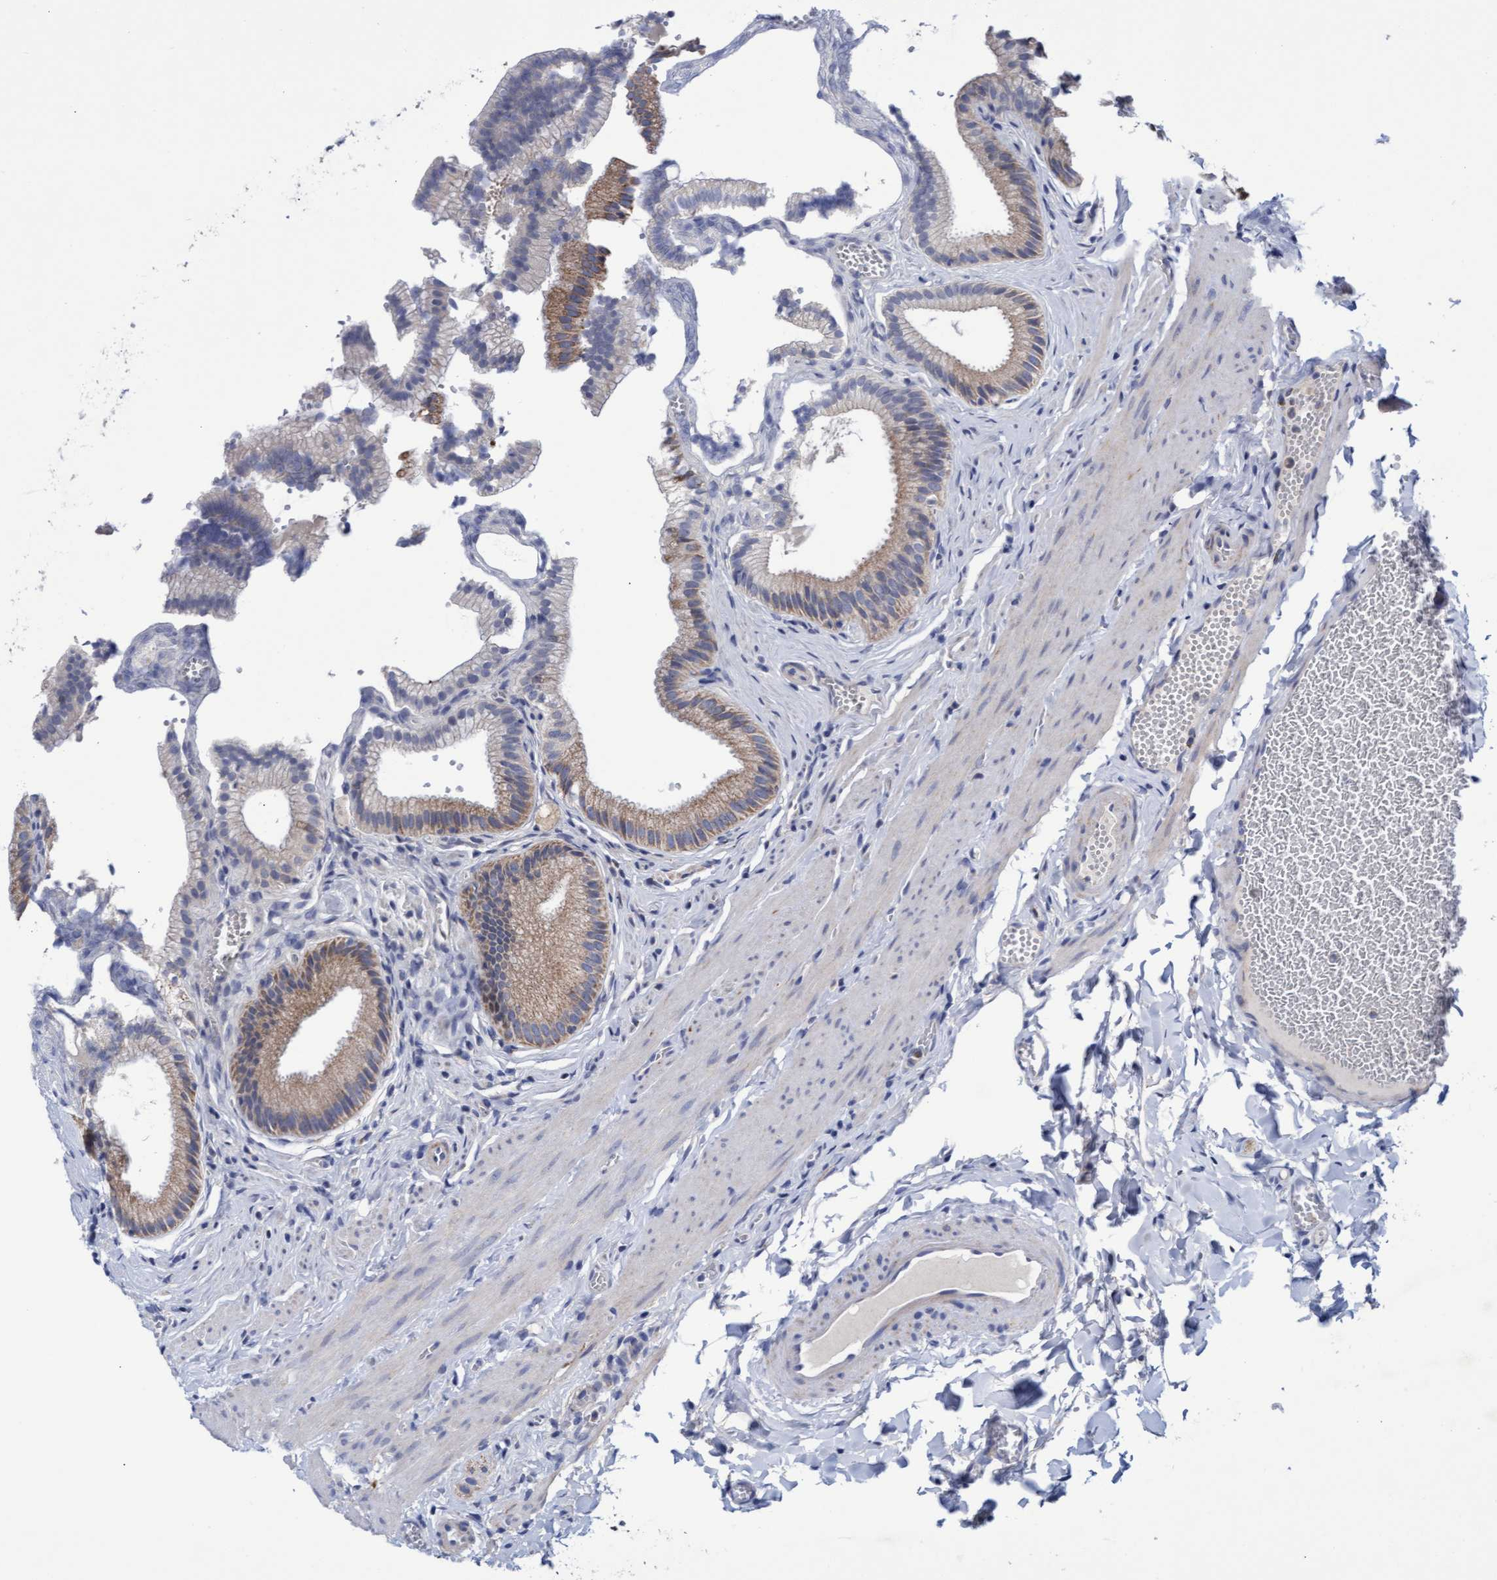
{"staining": {"intensity": "moderate", "quantity": "25%-75%", "location": "cytoplasmic/membranous"}, "tissue": "gallbladder", "cell_type": "Glandular cells", "image_type": "normal", "snomed": [{"axis": "morphology", "description": "Normal tissue, NOS"}, {"axis": "topography", "description": "Gallbladder"}], "caption": "High-magnification brightfield microscopy of unremarkable gallbladder stained with DAB (3,3'-diaminobenzidine) (brown) and counterstained with hematoxylin (blue). glandular cells exhibit moderate cytoplasmic/membranous staining is identified in approximately25%-75% of cells.", "gene": "ZNF750", "patient": {"sex": "male", "age": 38}}